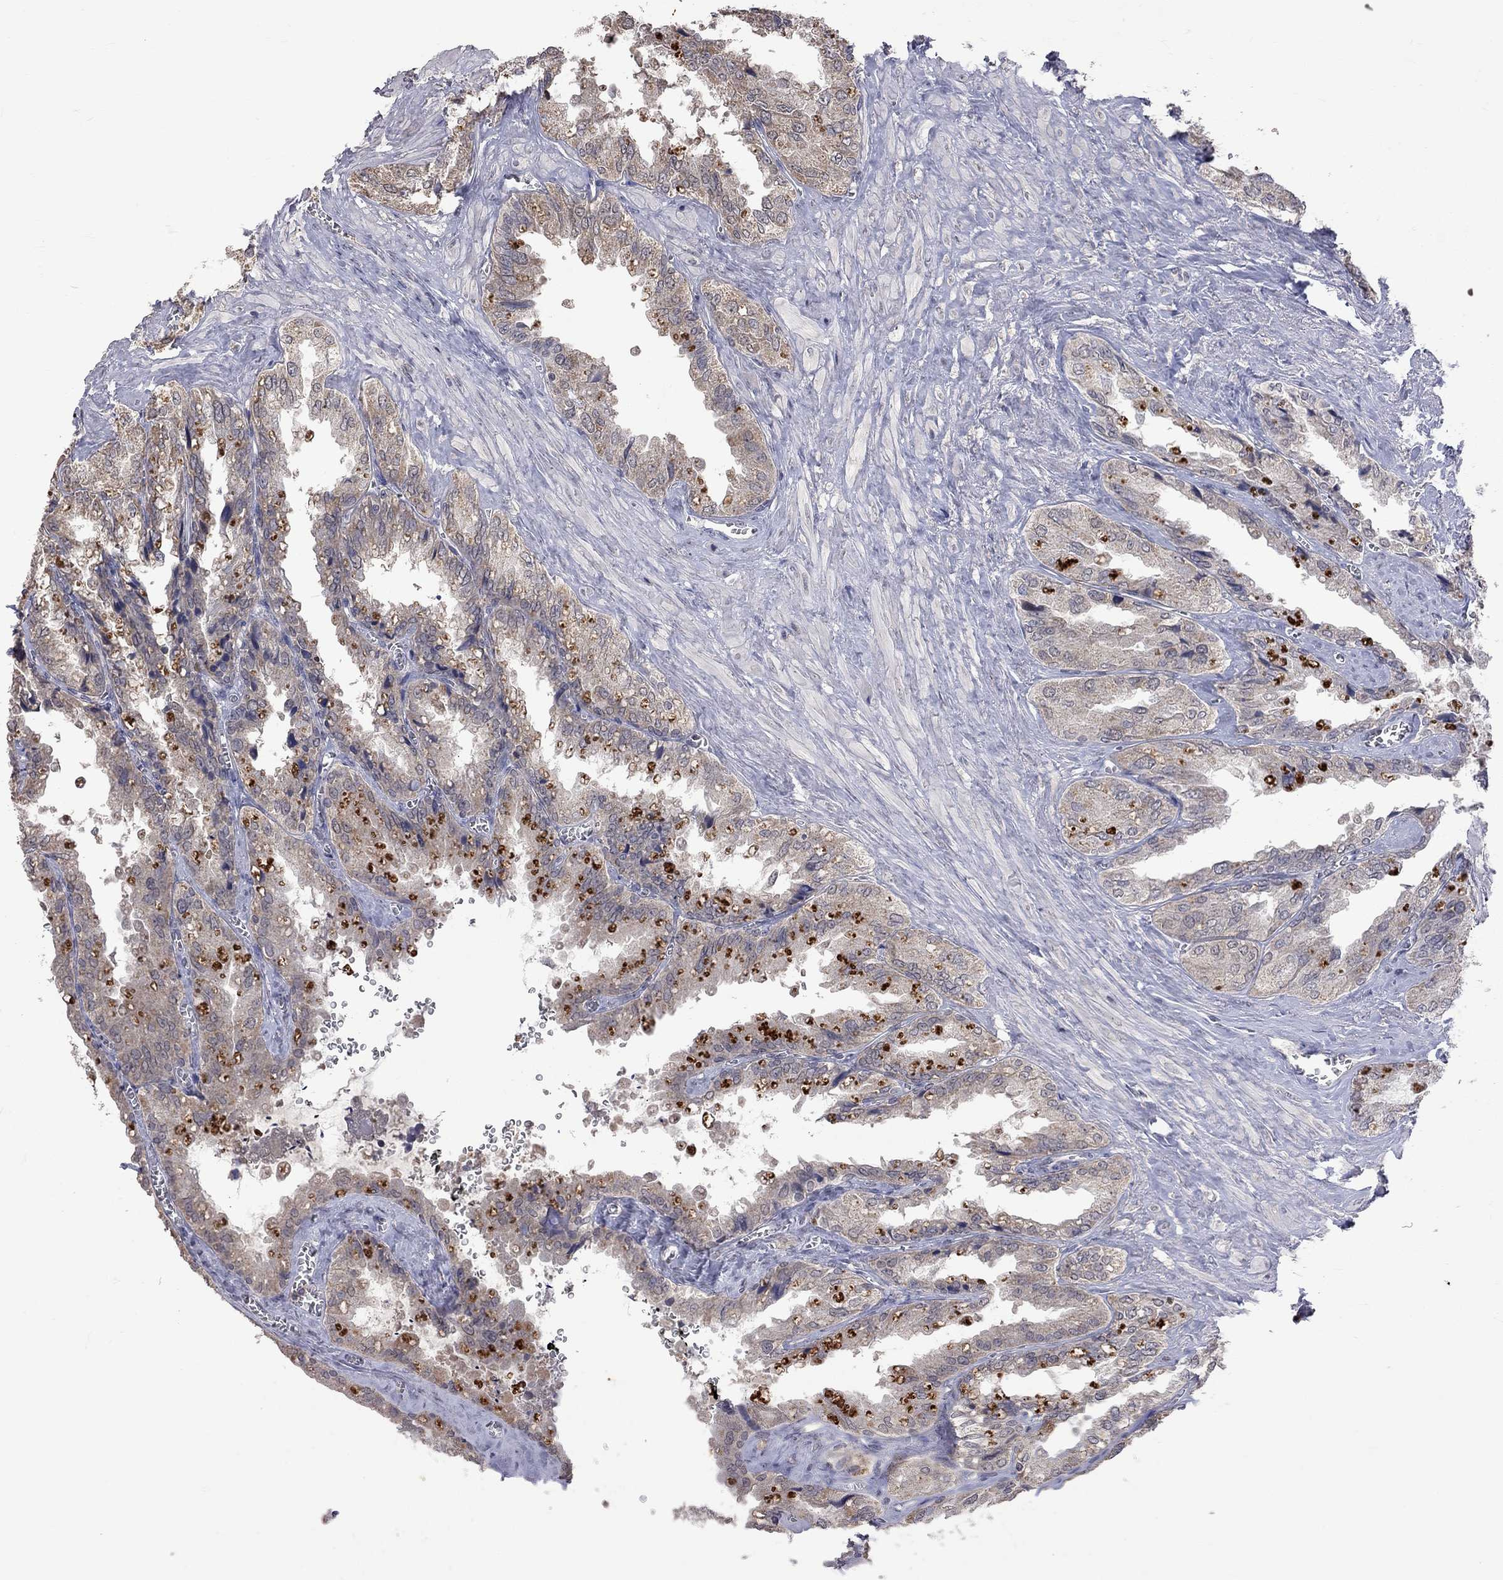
{"staining": {"intensity": "weak", "quantity": ">75%", "location": "cytoplasmic/membranous"}, "tissue": "seminal vesicle", "cell_type": "Glandular cells", "image_type": "normal", "snomed": [{"axis": "morphology", "description": "Normal tissue, NOS"}, {"axis": "topography", "description": "Seminal veicle"}], "caption": "This micrograph demonstrates immunohistochemistry (IHC) staining of benign human seminal vesicle, with low weak cytoplasmic/membranous expression in about >75% of glandular cells.", "gene": "HTR6", "patient": {"sex": "male", "age": 67}}